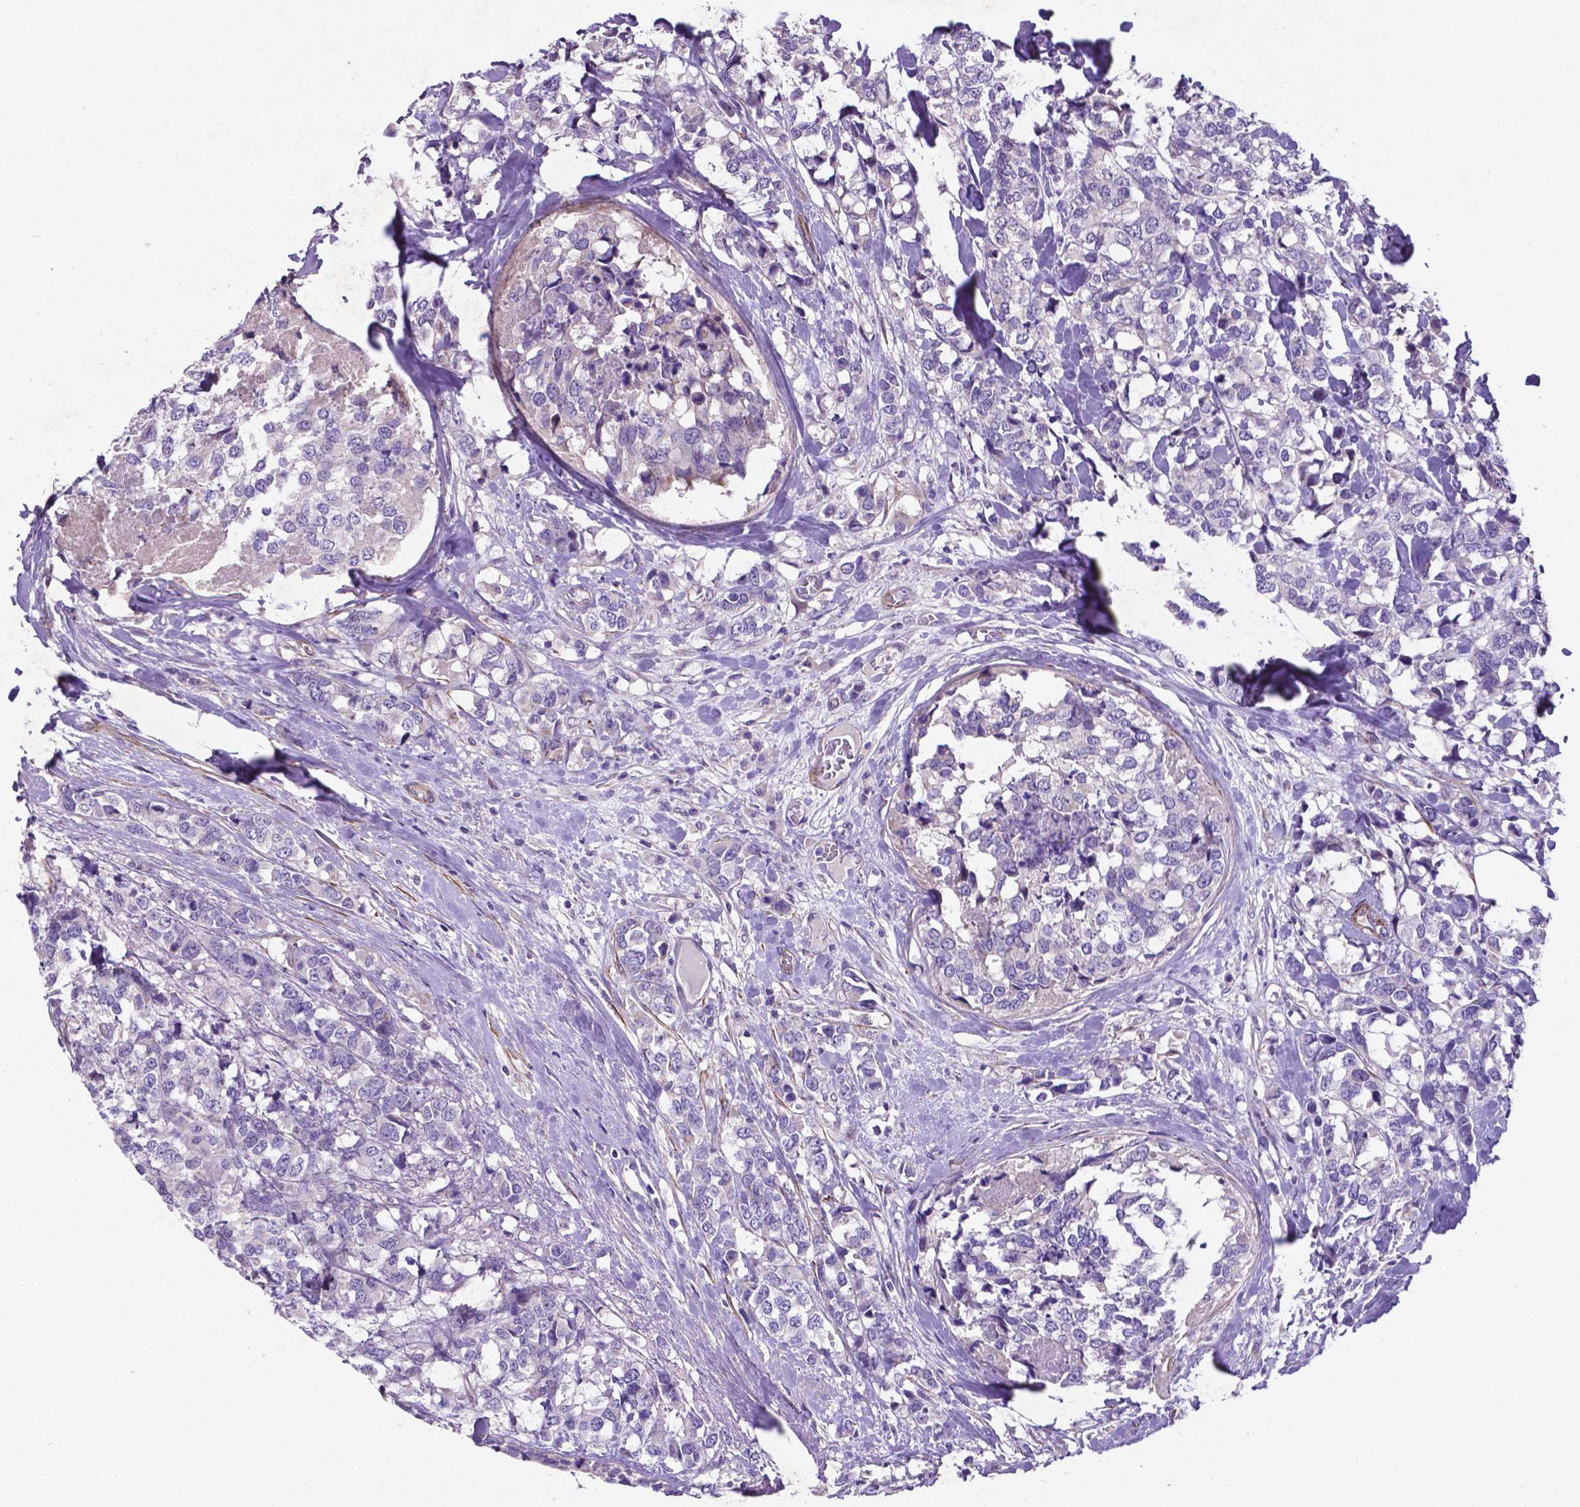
{"staining": {"intensity": "negative", "quantity": "none", "location": "none"}, "tissue": "breast cancer", "cell_type": "Tumor cells", "image_type": "cancer", "snomed": [{"axis": "morphology", "description": "Lobular carcinoma"}, {"axis": "topography", "description": "Breast"}], "caption": "IHC of breast lobular carcinoma displays no staining in tumor cells. (DAB (3,3'-diaminobenzidine) immunohistochemistry (IHC), high magnification).", "gene": "PFKFB4", "patient": {"sex": "female", "age": 59}}